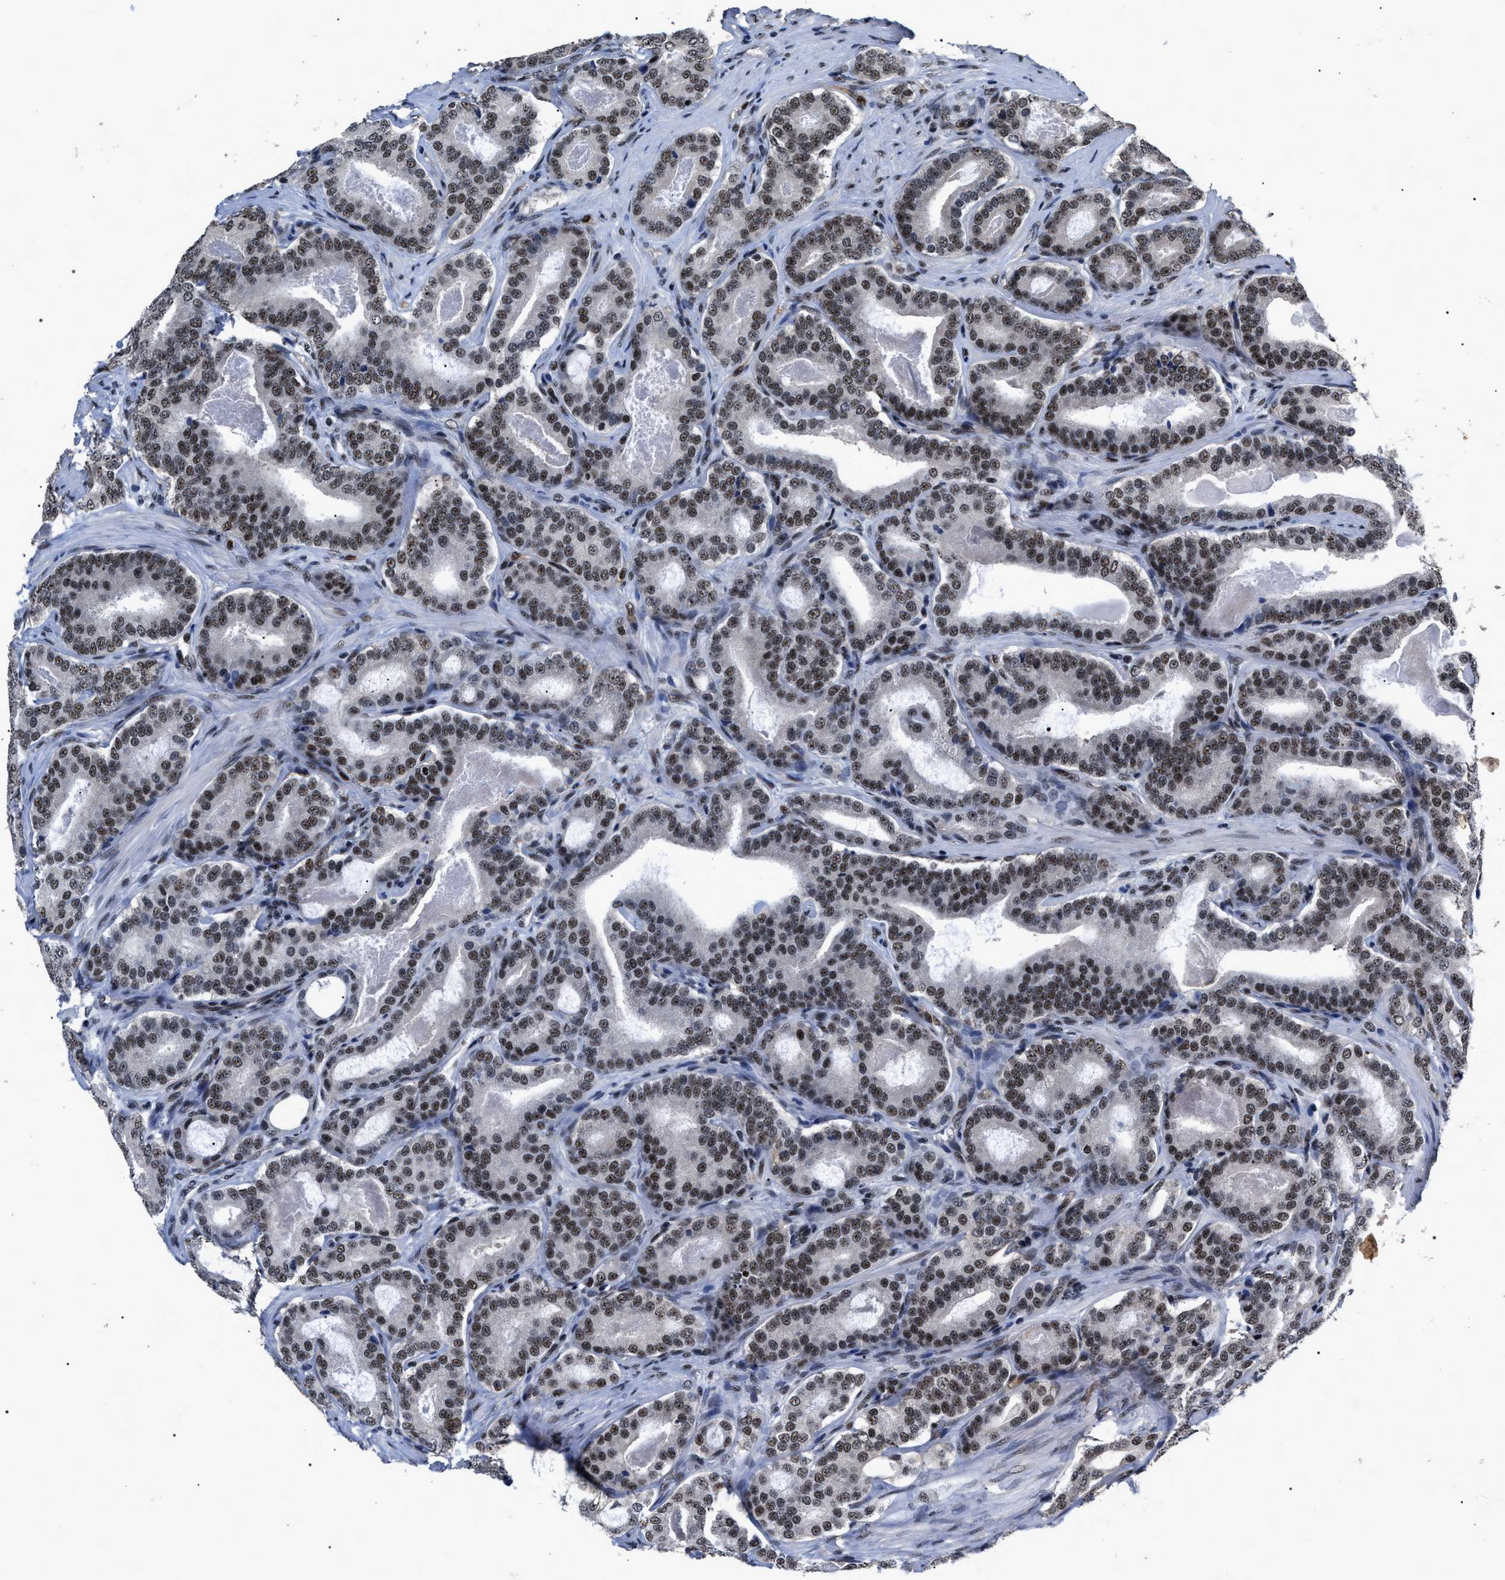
{"staining": {"intensity": "moderate", "quantity": ">75%", "location": "nuclear"}, "tissue": "prostate cancer", "cell_type": "Tumor cells", "image_type": "cancer", "snomed": [{"axis": "morphology", "description": "Adenocarcinoma, High grade"}, {"axis": "topography", "description": "Prostate"}], "caption": "Prostate high-grade adenocarcinoma stained with a brown dye shows moderate nuclear positive expression in about >75% of tumor cells.", "gene": "RRP1B", "patient": {"sex": "male", "age": 60}}